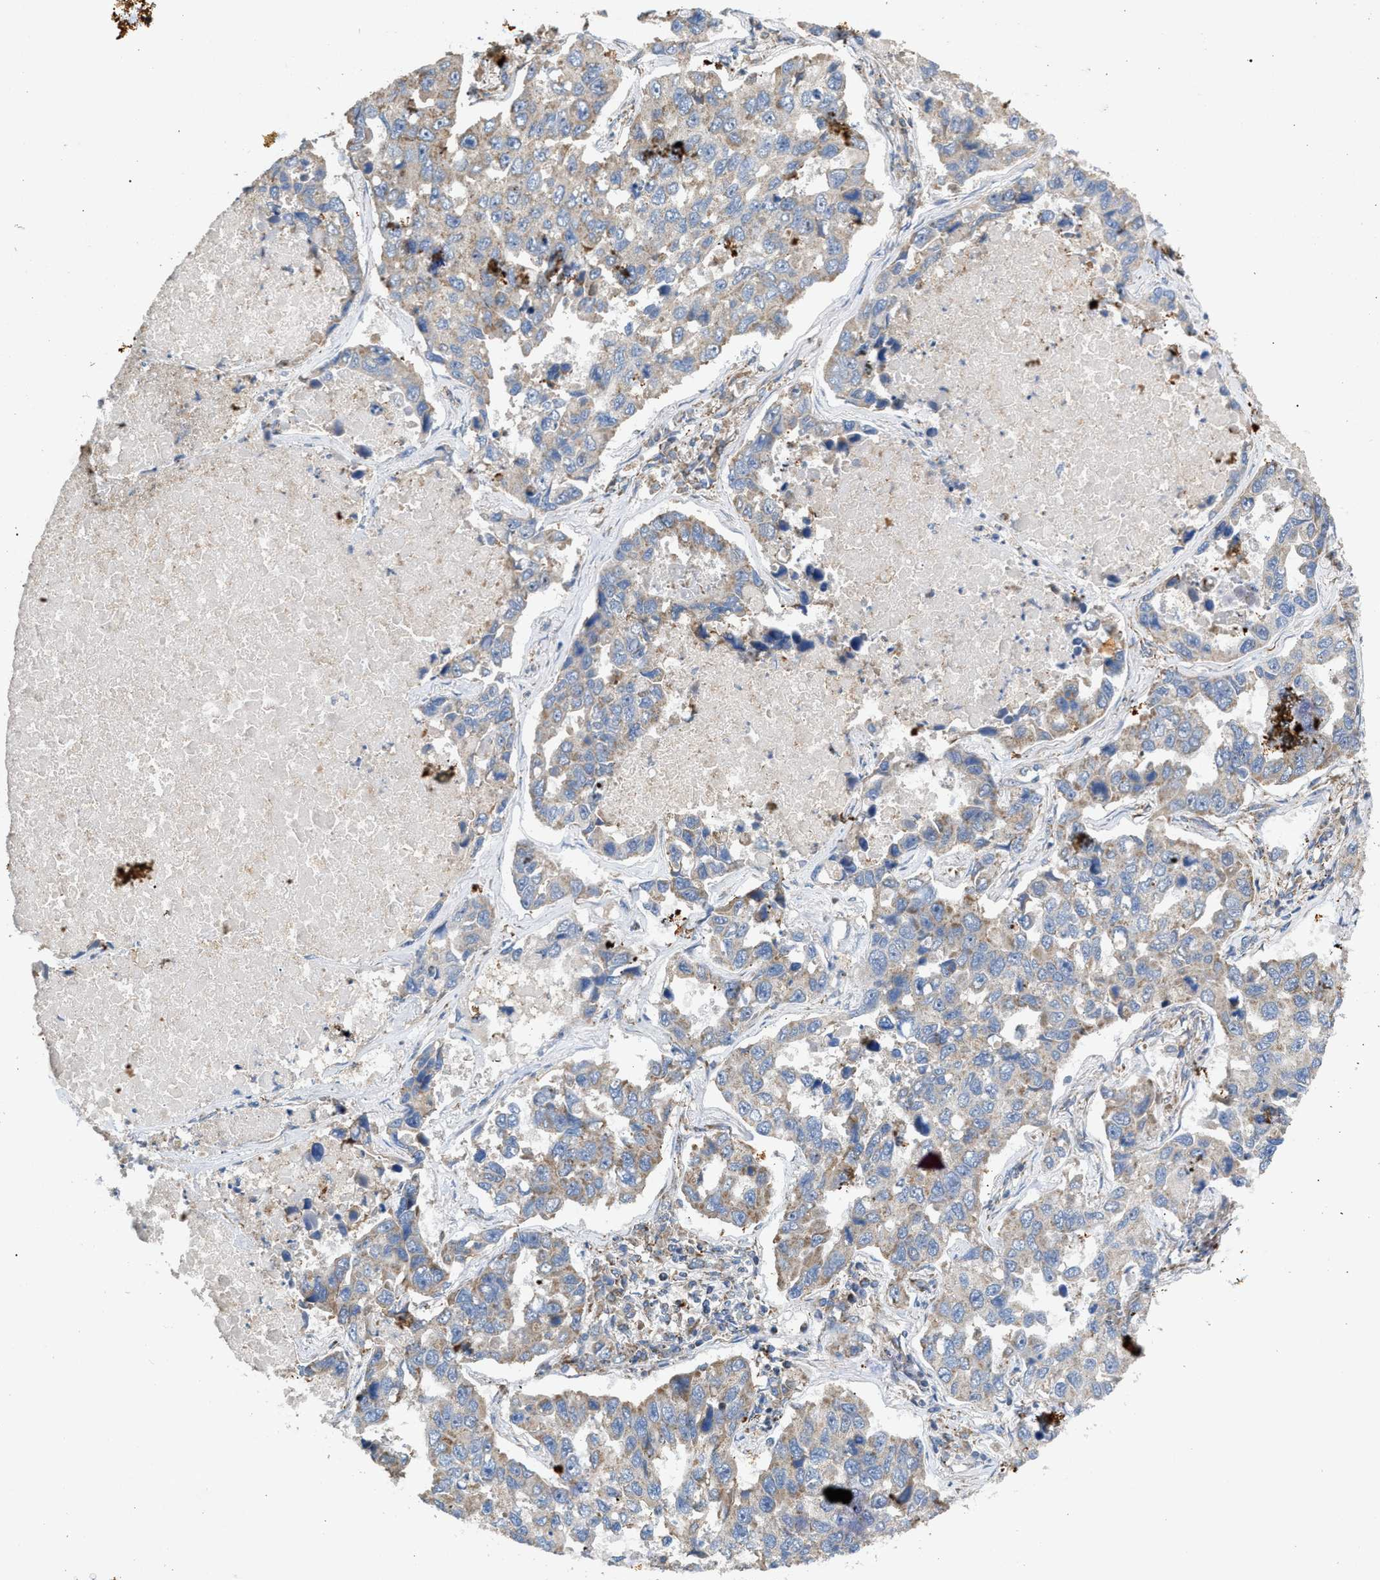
{"staining": {"intensity": "weak", "quantity": "25%-75%", "location": "cytoplasmic/membranous"}, "tissue": "lung cancer", "cell_type": "Tumor cells", "image_type": "cancer", "snomed": [{"axis": "morphology", "description": "Adenocarcinoma, NOS"}, {"axis": "topography", "description": "Lung"}], "caption": "Human adenocarcinoma (lung) stained for a protein (brown) reveals weak cytoplasmic/membranous positive staining in approximately 25%-75% of tumor cells.", "gene": "TACO1", "patient": {"sex": "male", "age": 64}}